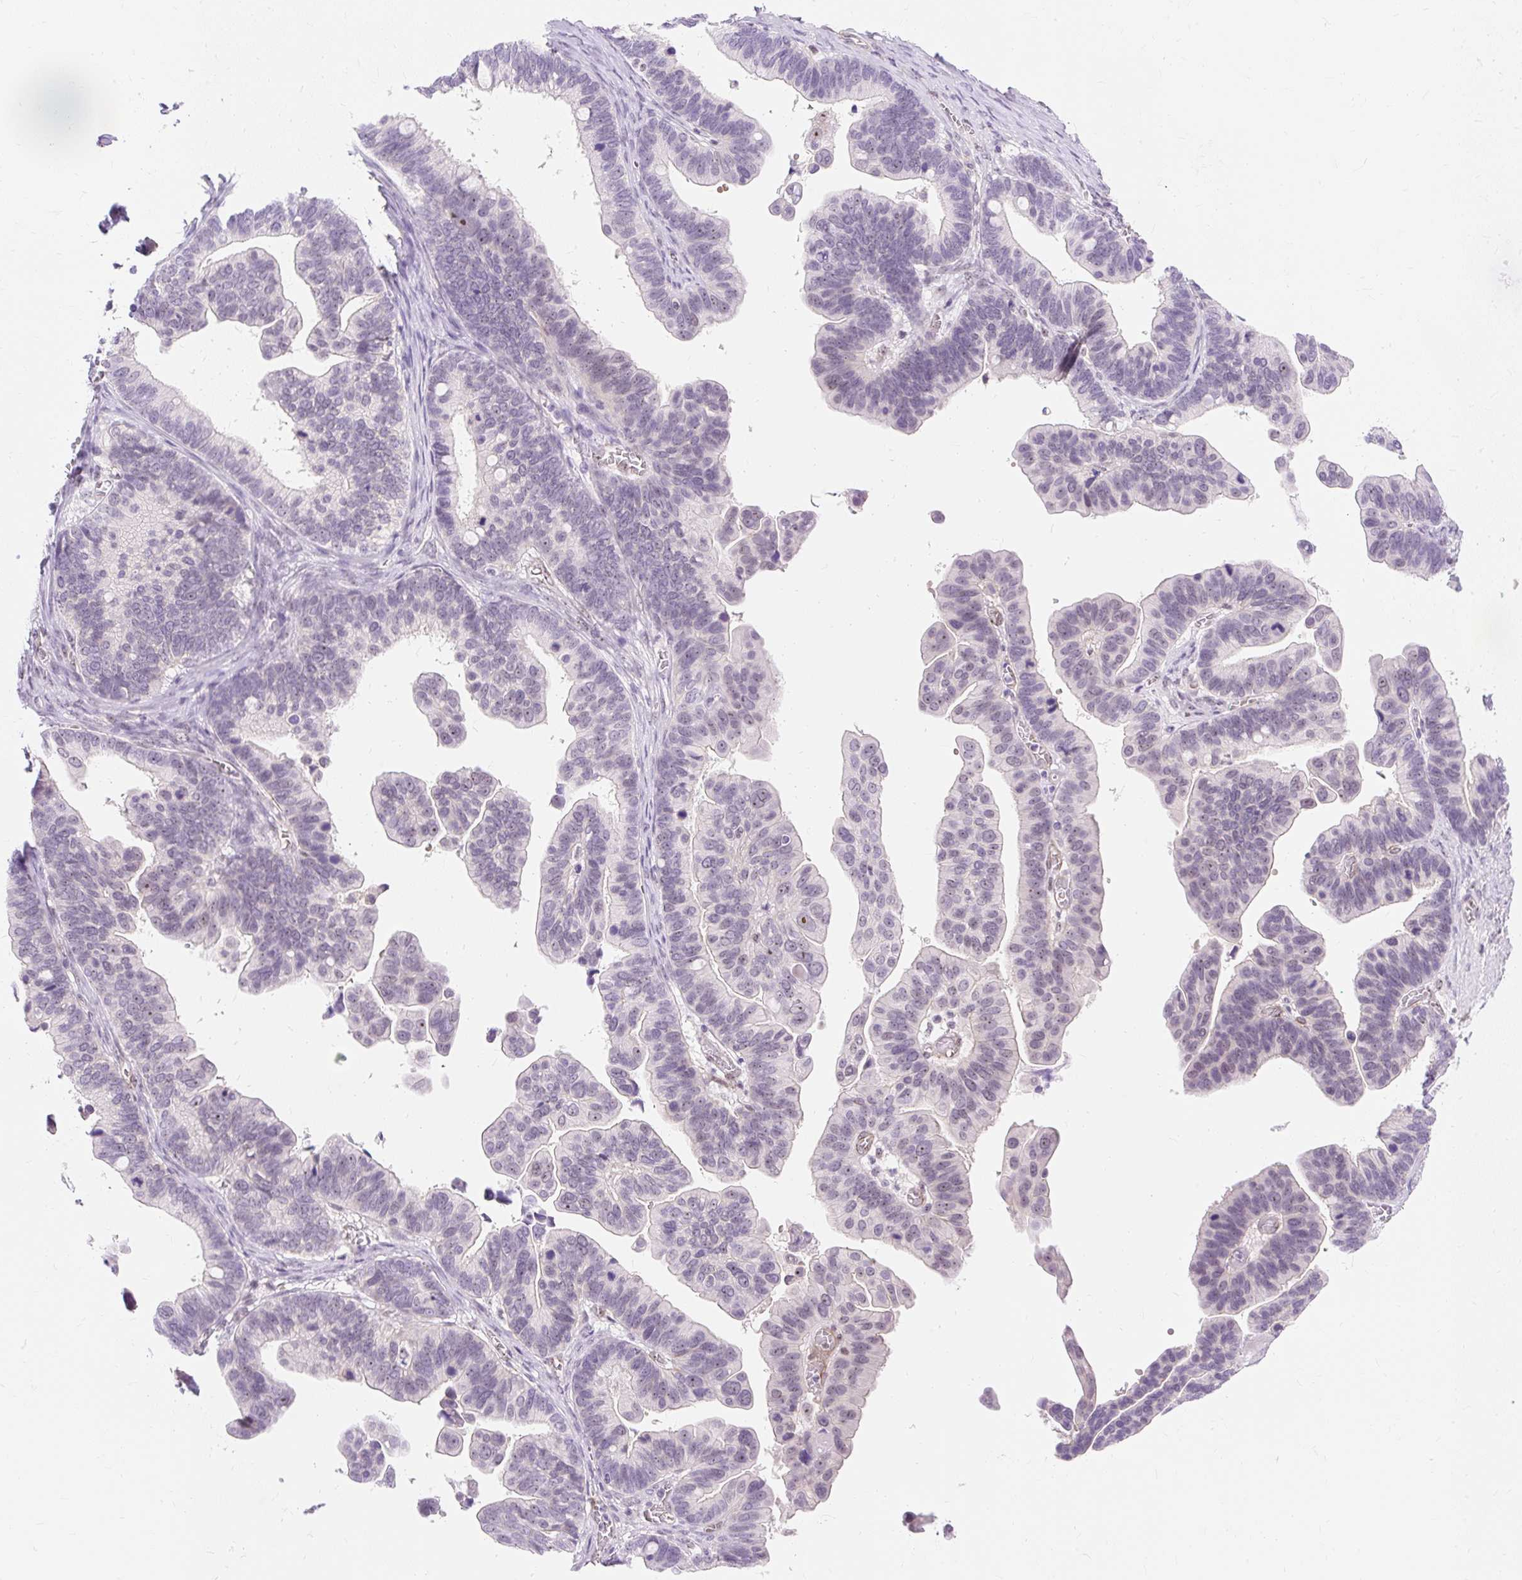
{"staining": {"intensity": "moderate", "quantity": "<25%", "location": "nuclear"}, "tissue": "ovarian cancer", "cell_type": "Tumor cells", "image_type": "cancer", "snomed": [{"axis": "morphology", "description": "Cystadenocarcinoma, serous, NOS"}, {"axis": "topography", "description": "Ovary"}], "caption": "The photomicrograph shows immunohistochemical staining of serous cystadenocarcinoma (ovarian). There is moderate nuclear expression is appreciated in about <25% of tumor cells.", "gene": "OBP2A", "patient": {"sex": "female", "age": 56}}